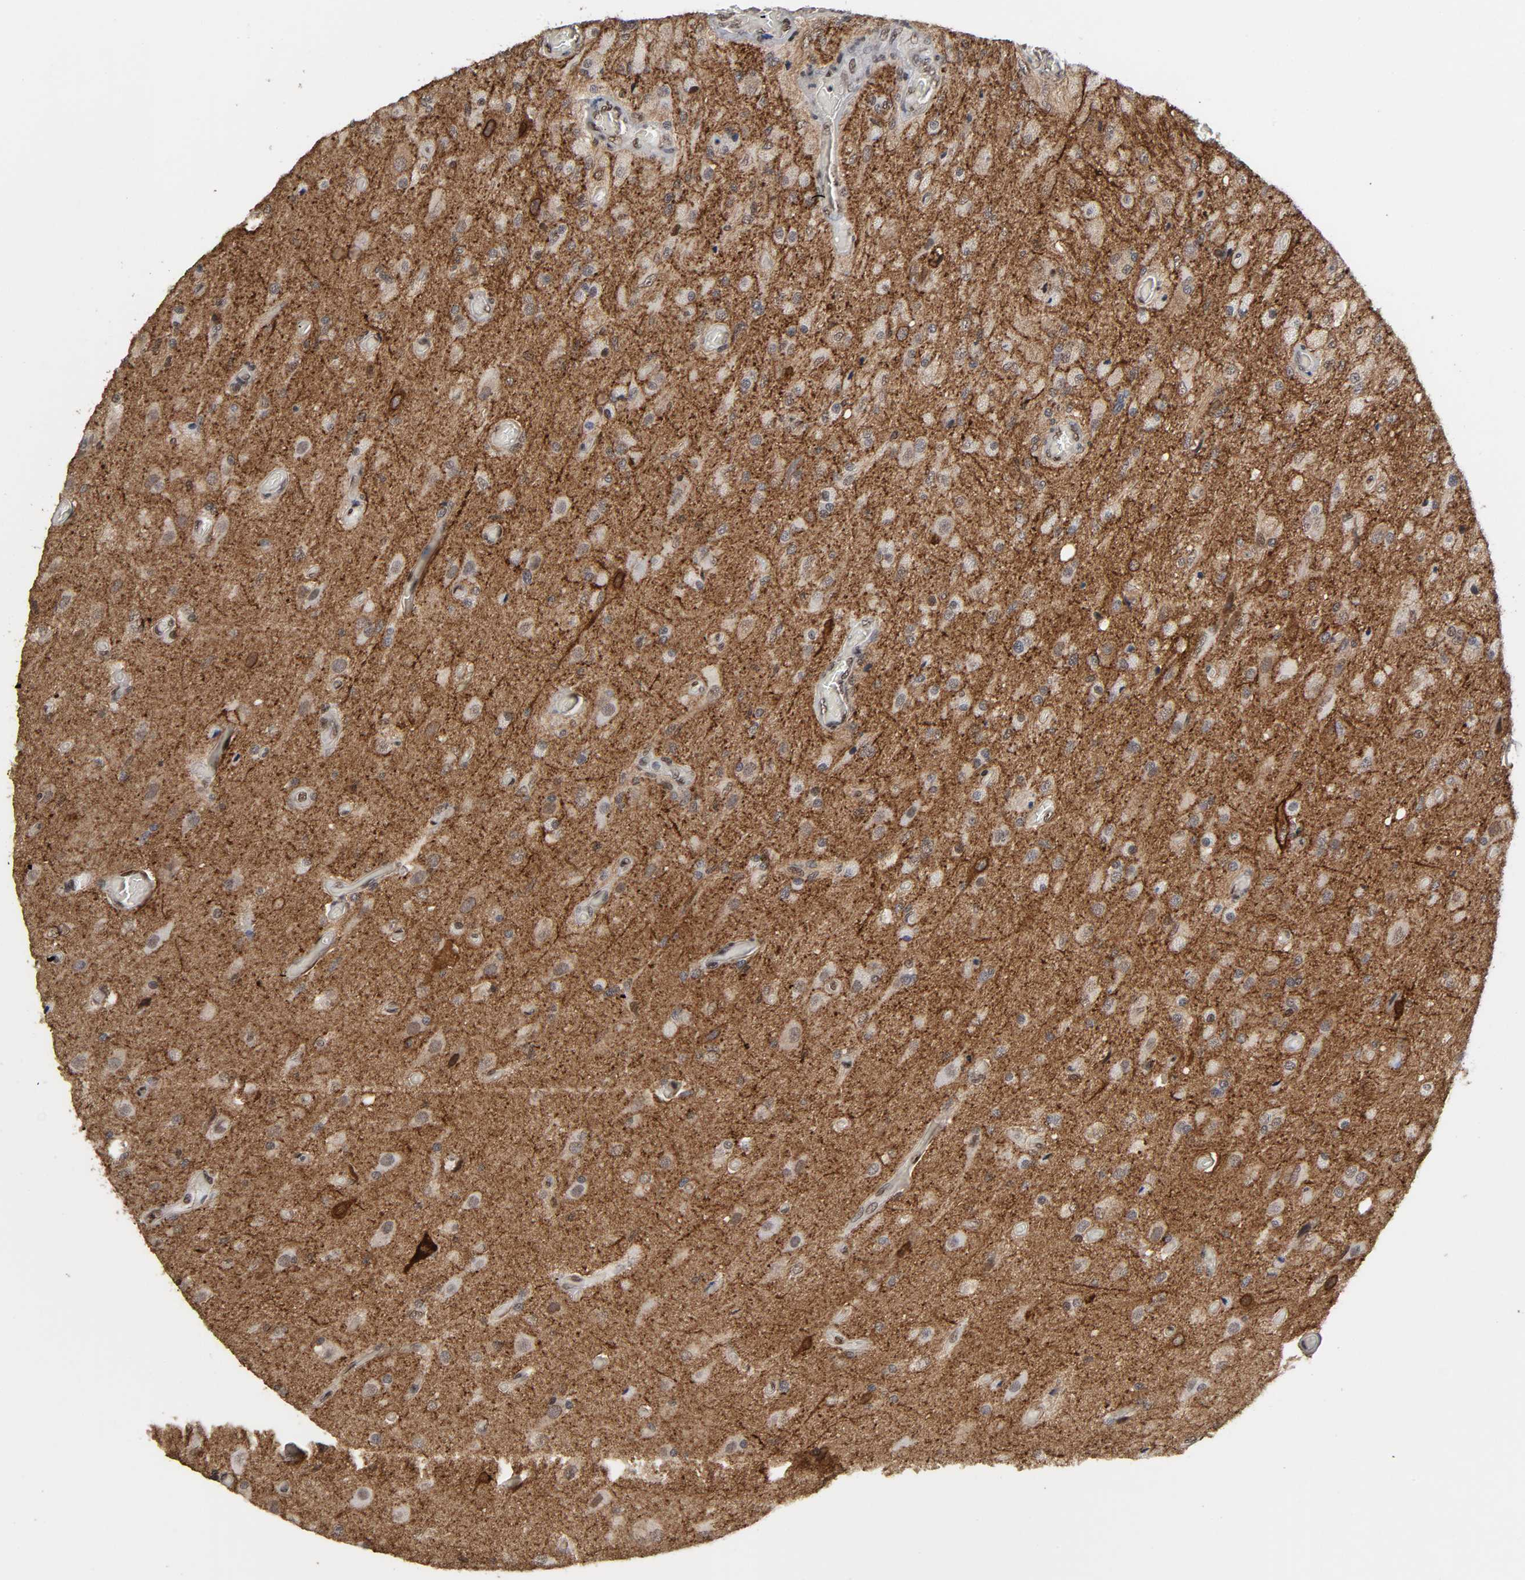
{"staining": {"intensity": "weak", "quantity": ">75%", "location": "cytoplasmic/membranous,nuclear"}, "tissue": "glioma", "cell_type": "Tumor cells", "image_type": "cancer", "snomed": [{"axis": "morphology", "description": "Normal tissue, NOS"}, {"axis": "morphology", "description": "Glioma, malignant, High grade"}, {"axis": "topography", "description": "Cerebral cortex"}], "caption": "An immunohistochemistry (IHC) micrograph of neoplastic tissue is shown. Protein staining in brown labels weak cytoplasmic/membranous and nuclear positivity in malignant glioma (high-grade) within tumor cells.", "gene": "AHNAK2", "patient": {"sex": "male", "age": 77}}